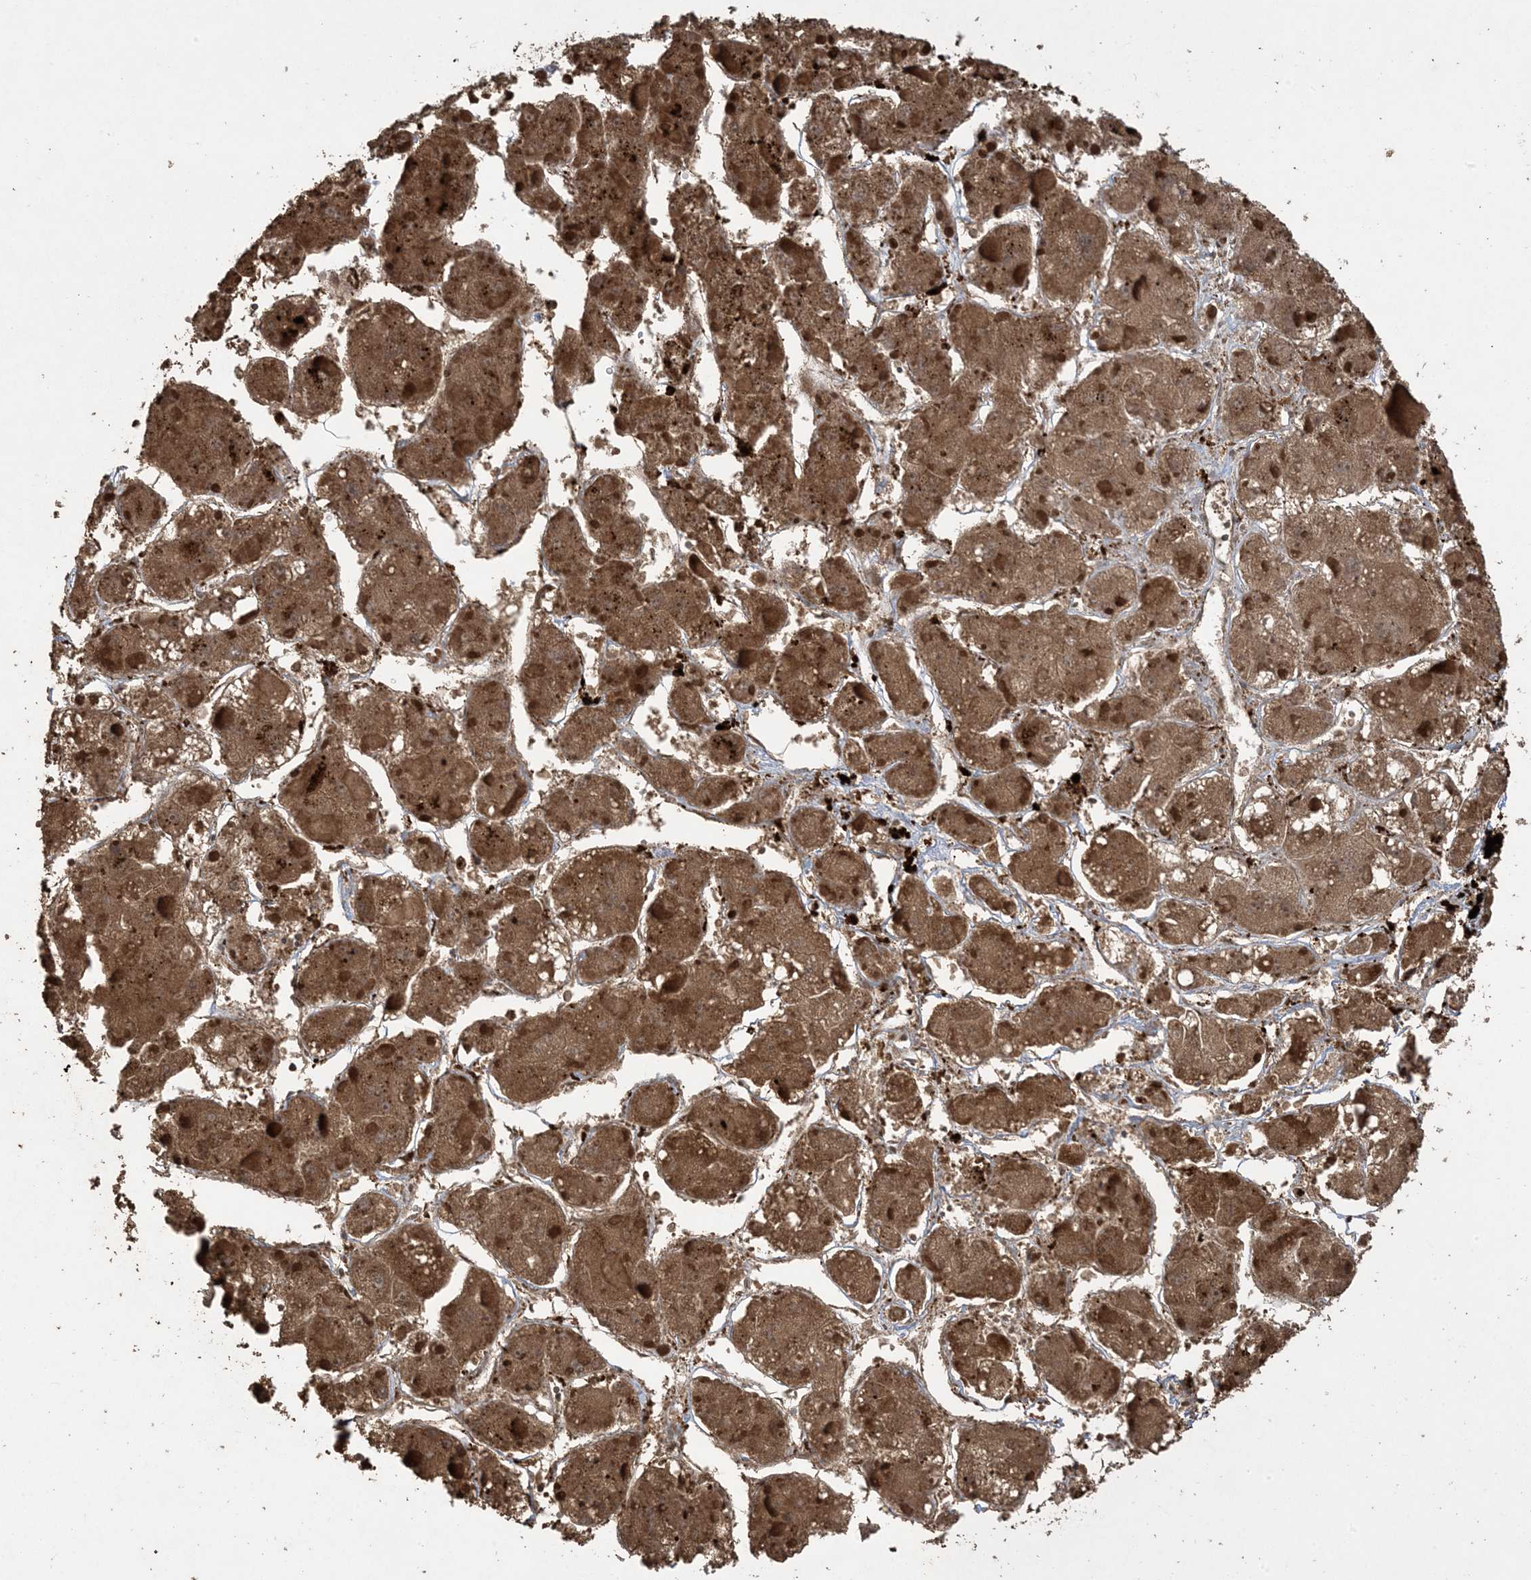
{"staining": {"intensity": "moderate", "quantity": ">75%", "location": "cytoplasmic/membranous"}, "tissue": "liver cancer", "cell_type": "Tumor cells", "image_type": "cancer", "snomed": [{"axis": "morphology", "description": "Carcinoma, Hepatocellular, NOS"}, {"axis": "topography", "description": "Liver"}], "caption": "Brown immunohistochemical staining in human liver cancer reveals moderate cytoplasmic/membranous staining in approximately >75% of tumor cells. The staining was performed using DAB (3,3'-diaminobenzidine) to visualize the protein expression in brown, while the nuclei were stained in blue with hematoxylin (Magnification: 20x).", "gene": "EFCAB8", "patient": {"sex": "female", "age": 73}}